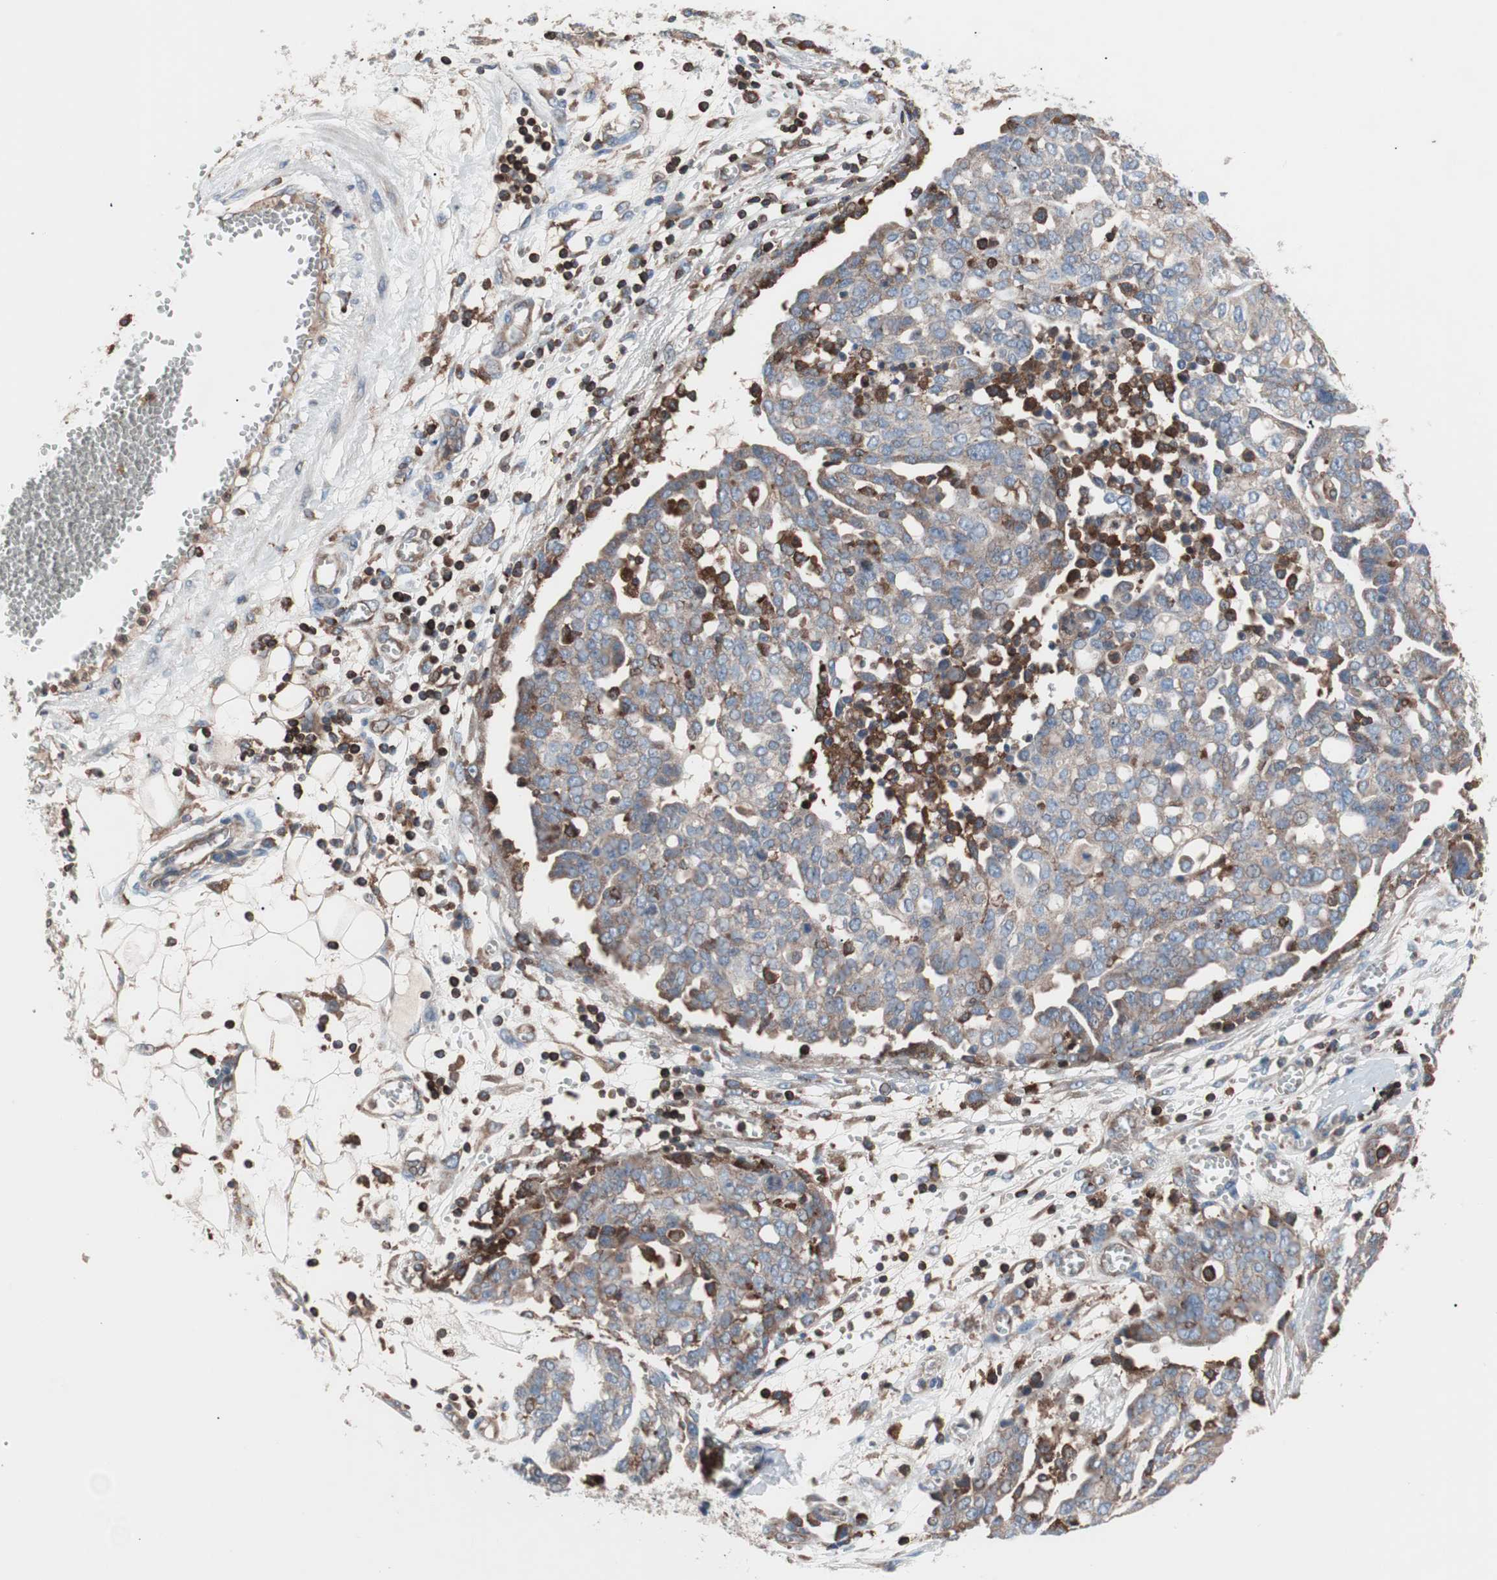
{"staining": {"intensity": "weak", "quantity": ">75%", "location": "cytoplasmic/membranous"}, "tissue": "ovarian cancer", "cell_type": "Tumor cells", "image_type": "cancer", "snomed": [{"axis": "morphology", "description": "Cystadenocarcinoma, serous, NOS"}, {"axis": "topography", "description": "Soft tissue"}, {"axis": "topography", "description": "Ovary"}], "caption": "Immunohistochemical staining of human ovarian serous cystadenocarcinoma exhibits low levels of weak cytoplasmic/membranous protein staining in approximately >75% of tumor cells.", "gene": "PIK3R1", "patient": {"sex": "female", "age": 57}}